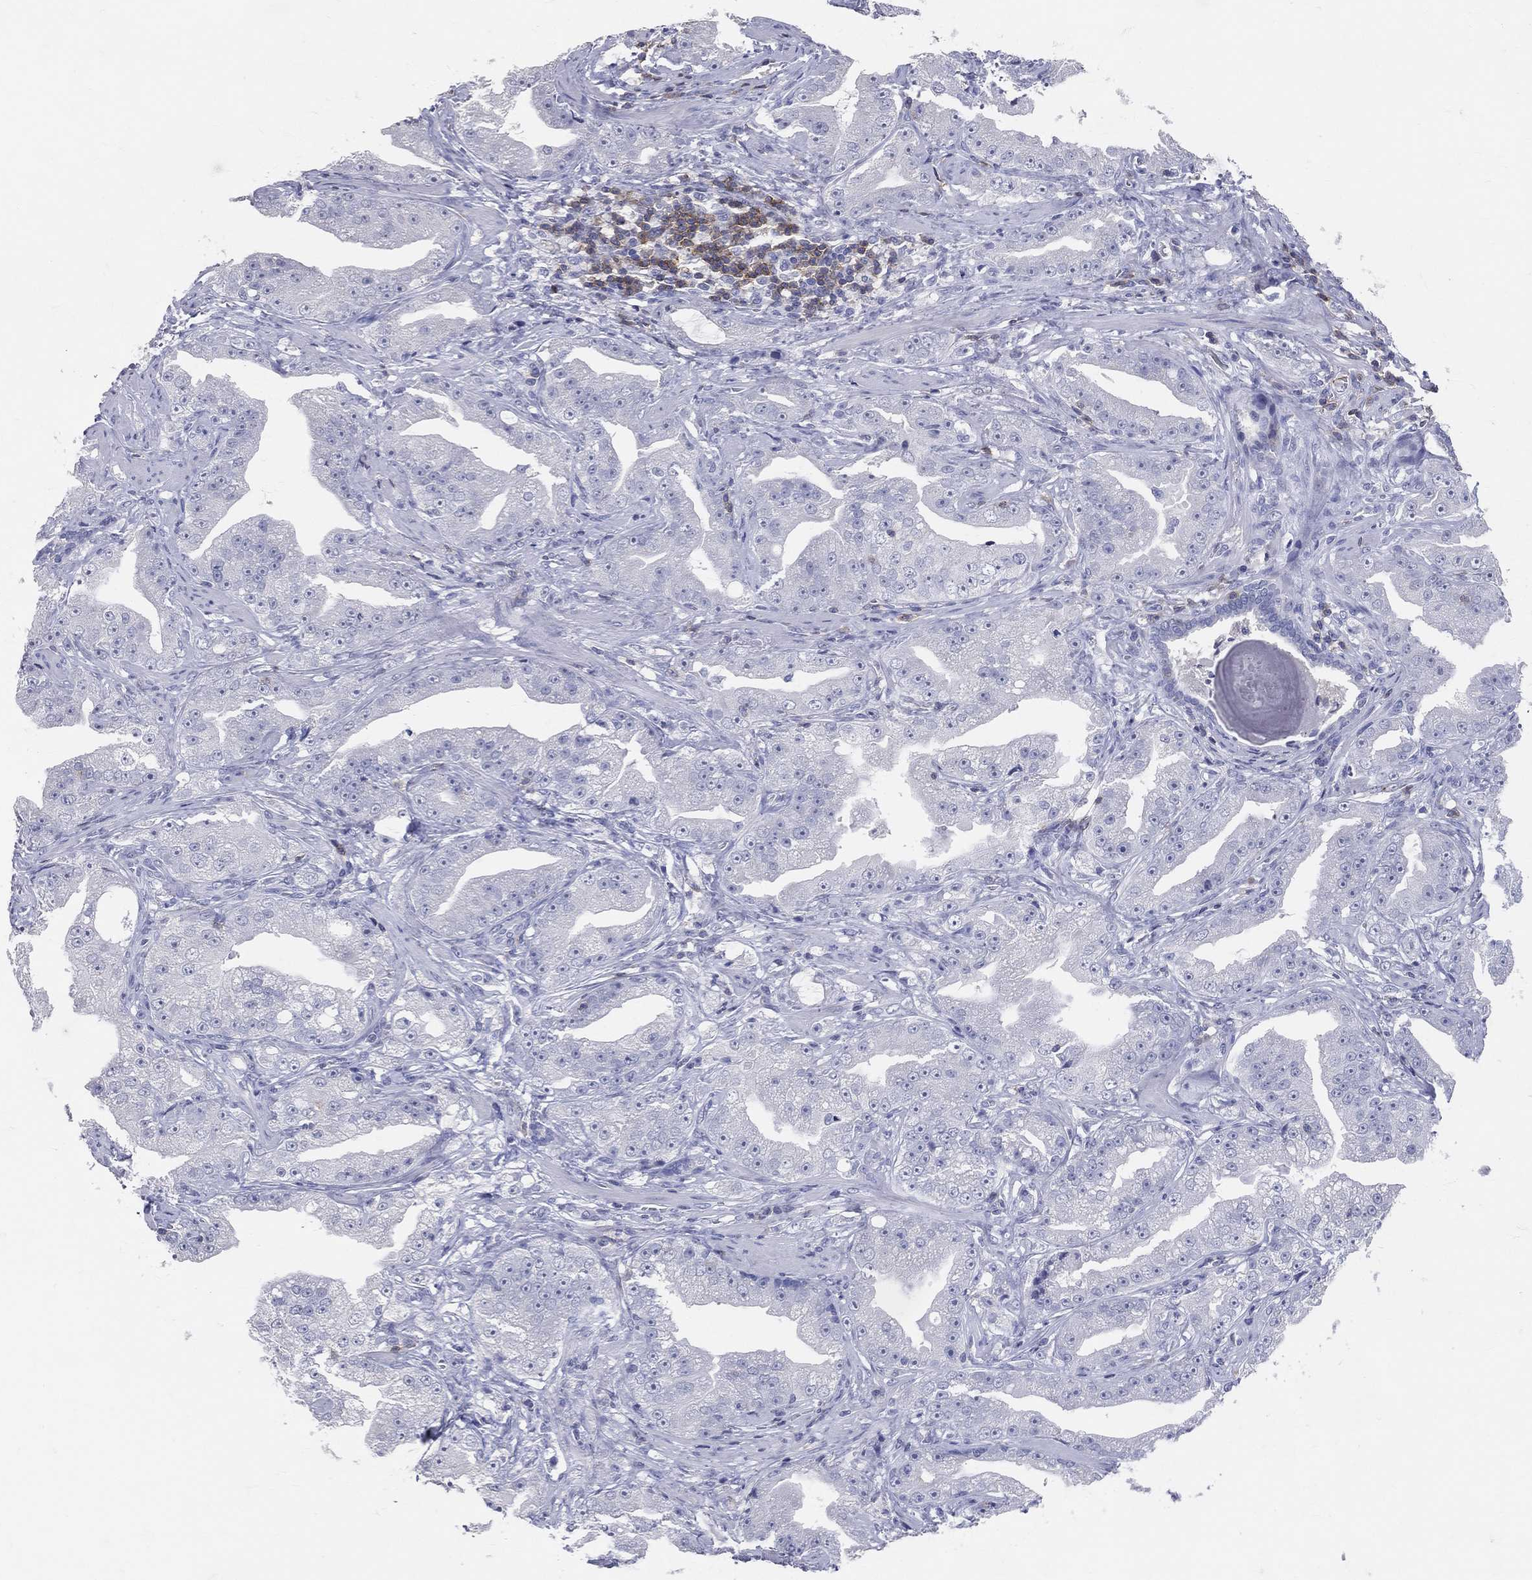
{"staining": {"intensity": "negative", "quantity": "none", "location": "none"}, "tissue": "prostate cancer", "cell_type": "Tumor cells", "image_type": "cancer", "snomed": [{"axis": "morphology", "description": "Adenocarcinoma, Low grade"}, {"axis": "topography", "description": "Prostate"}], "caption": "This is a micrograph of immunohistochemistry staining of adenocarcinoma (low-grade) (prostate), which shows no staining in tumor cells. Nuclei are stained in blue.", "gene": "LAT", "patient": {"sex": "male", "age": 62}}